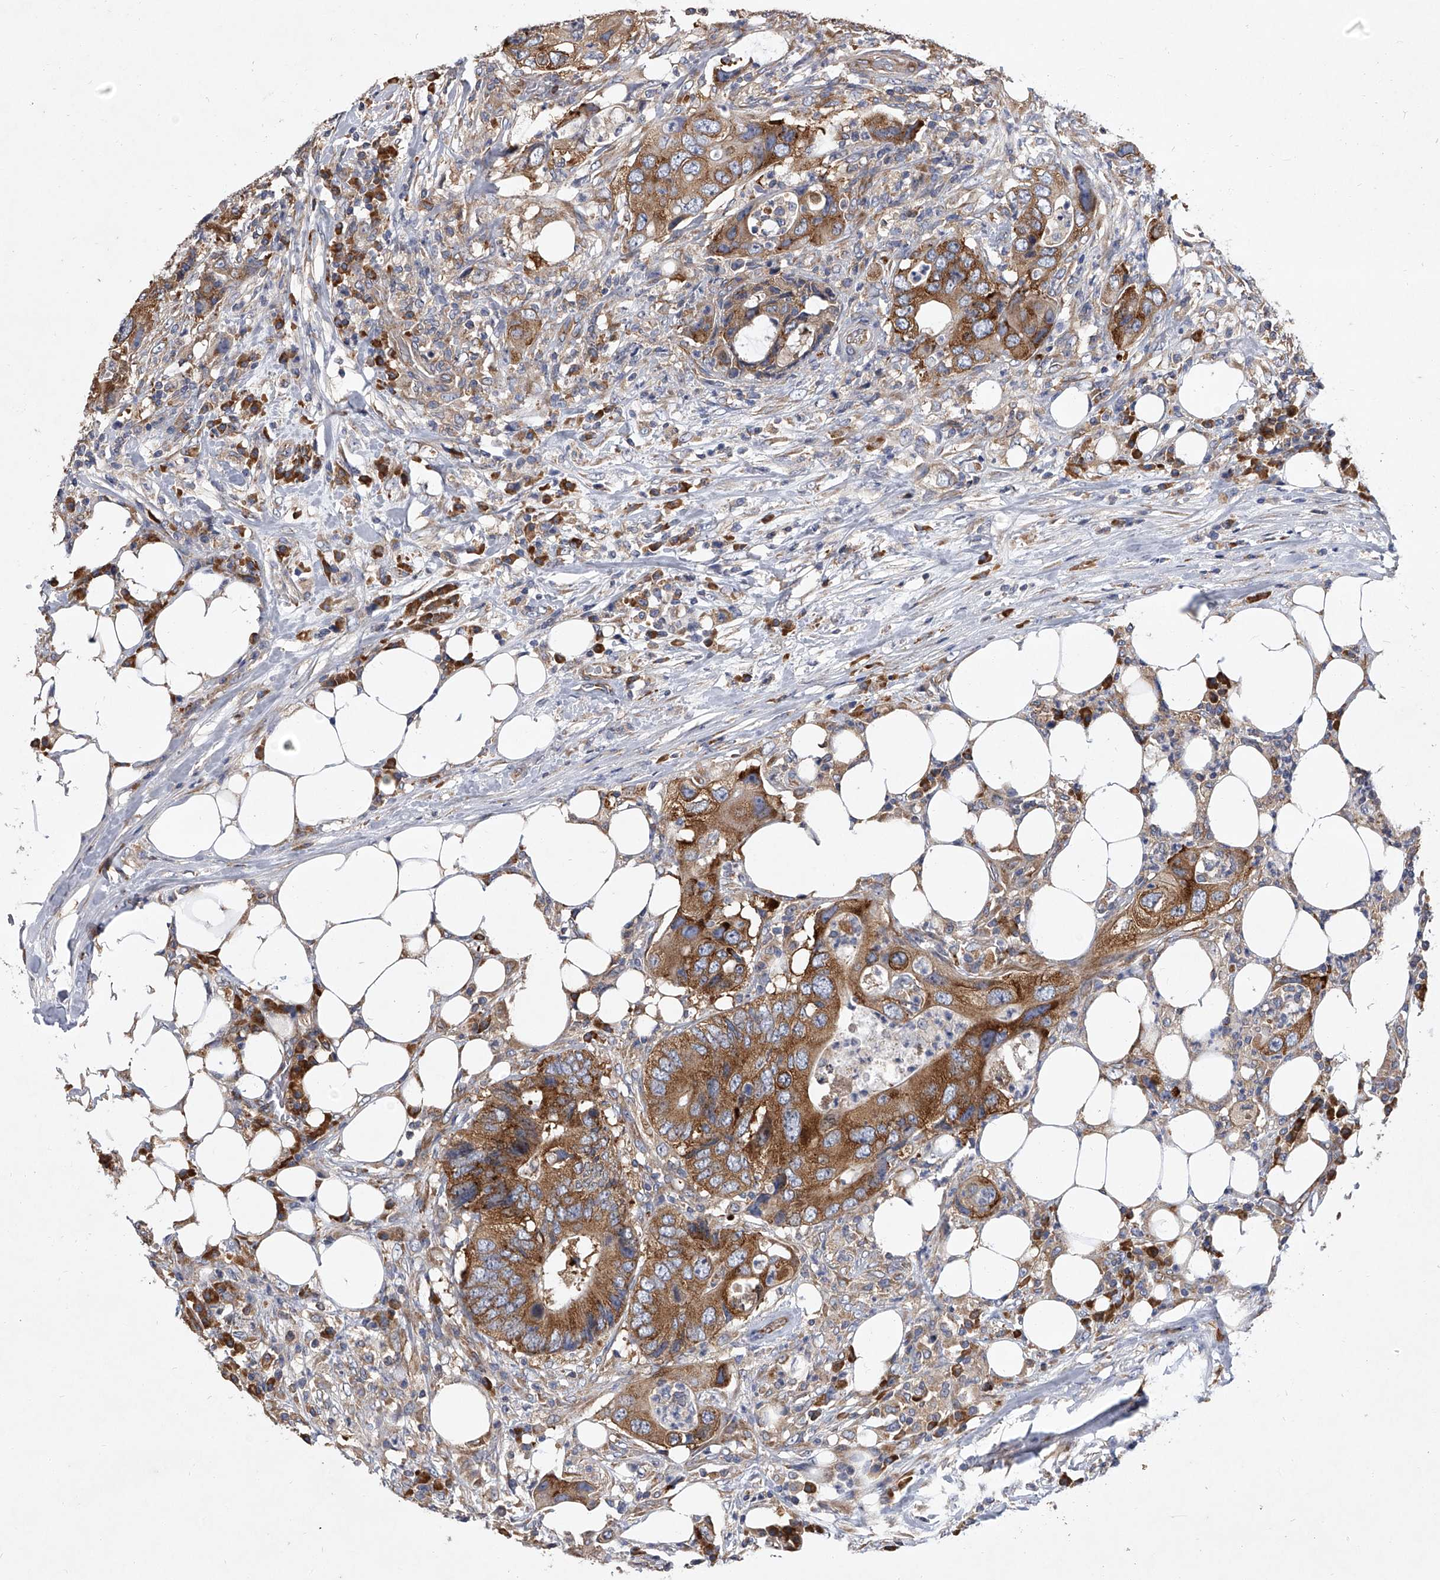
{"staining": {"intensity": "moderate", "quantity": ">75%", "location": "cytoplasmic/membranous"}, "tissue": "colorectal cancer", "cell_type": "Tumor cells", "image_type": "cancer", "snomed": [{"axis": "morphology", "description": "Adenocarcinoma, NOS"}, {"axis": "topography", "description": "Colon"}], "caption": "This micrograph displays colorectal cancer stained with immunohistochemistry to label a protein in brown. The cytoplasmic/membranous of tumor cells show moderate positivity for the protein. Nuclei are counter-stained blue.", "gene": "EIF2S2", "patient": {"sex": "male", "age": 71}}